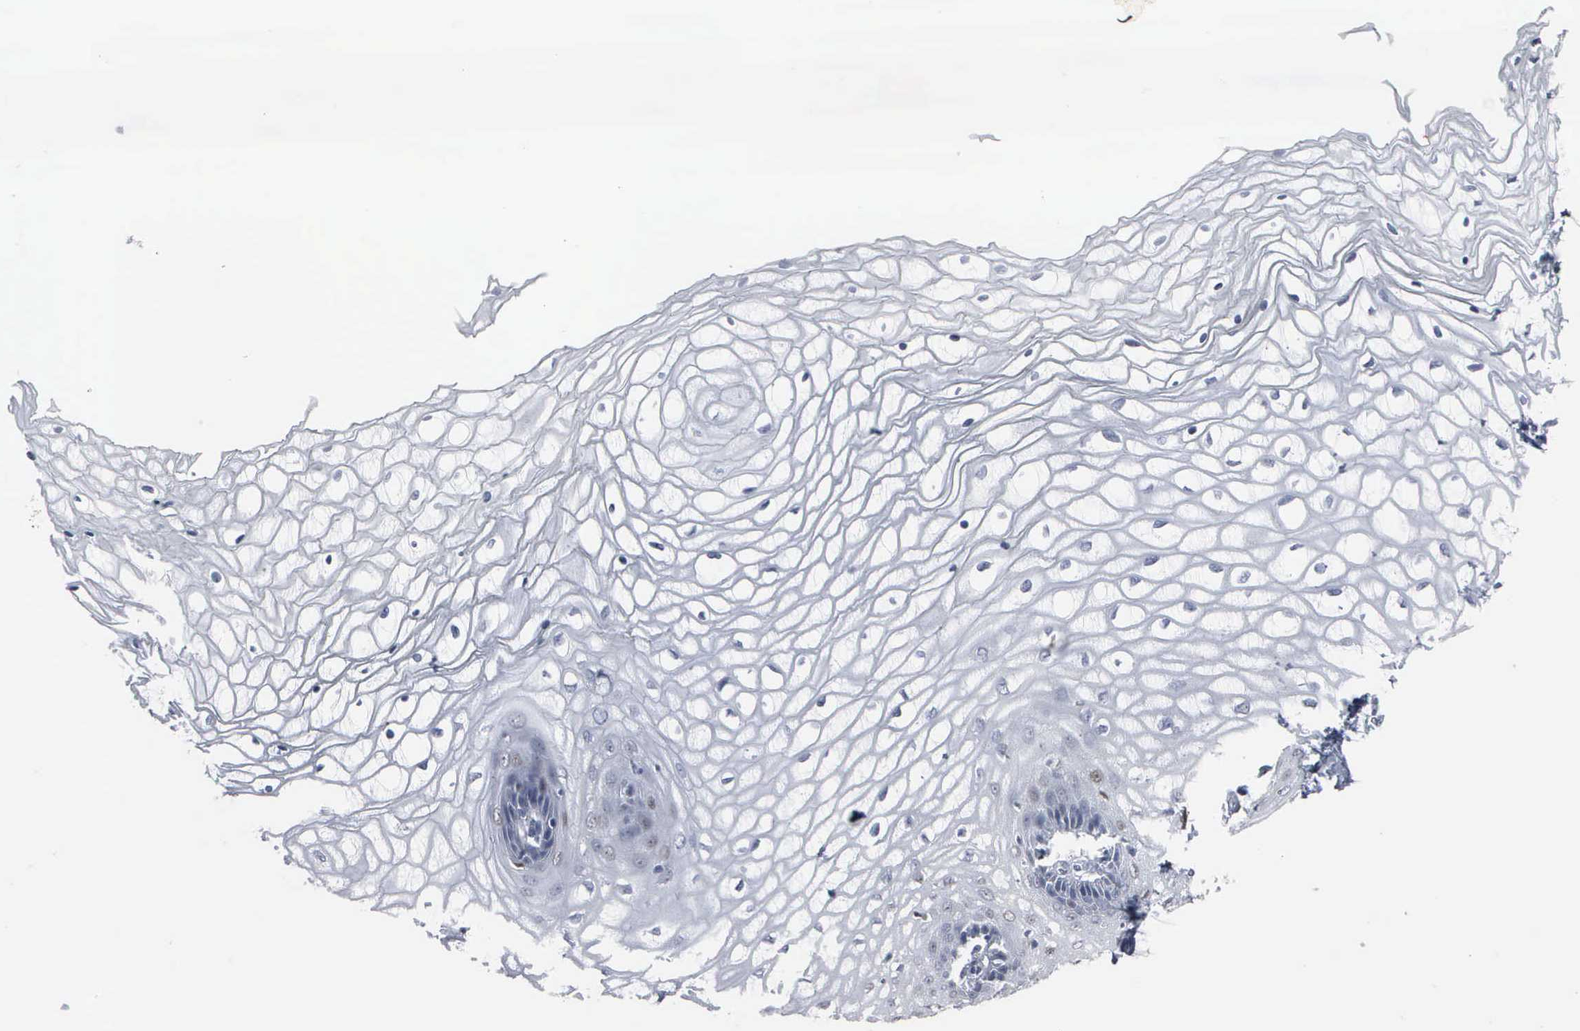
{"staining": {"intensity": "negative", "quantity": "none", "location": "none"}, "tissue": "vagina", "cell_type": "Squamous epithelial cells", "image_type": "normal", "snomed": [{"axis": "morphology", "description": "Normal tissue, NOS"}, {"axis": "topography", "description": "Vagina"}], "caption": "Vagina stained for a protein using immunohistochemistry shows no expression squamous epithelial cells.", "gene": "CCND3", "patient": {"sex": "female", "age": 34}}